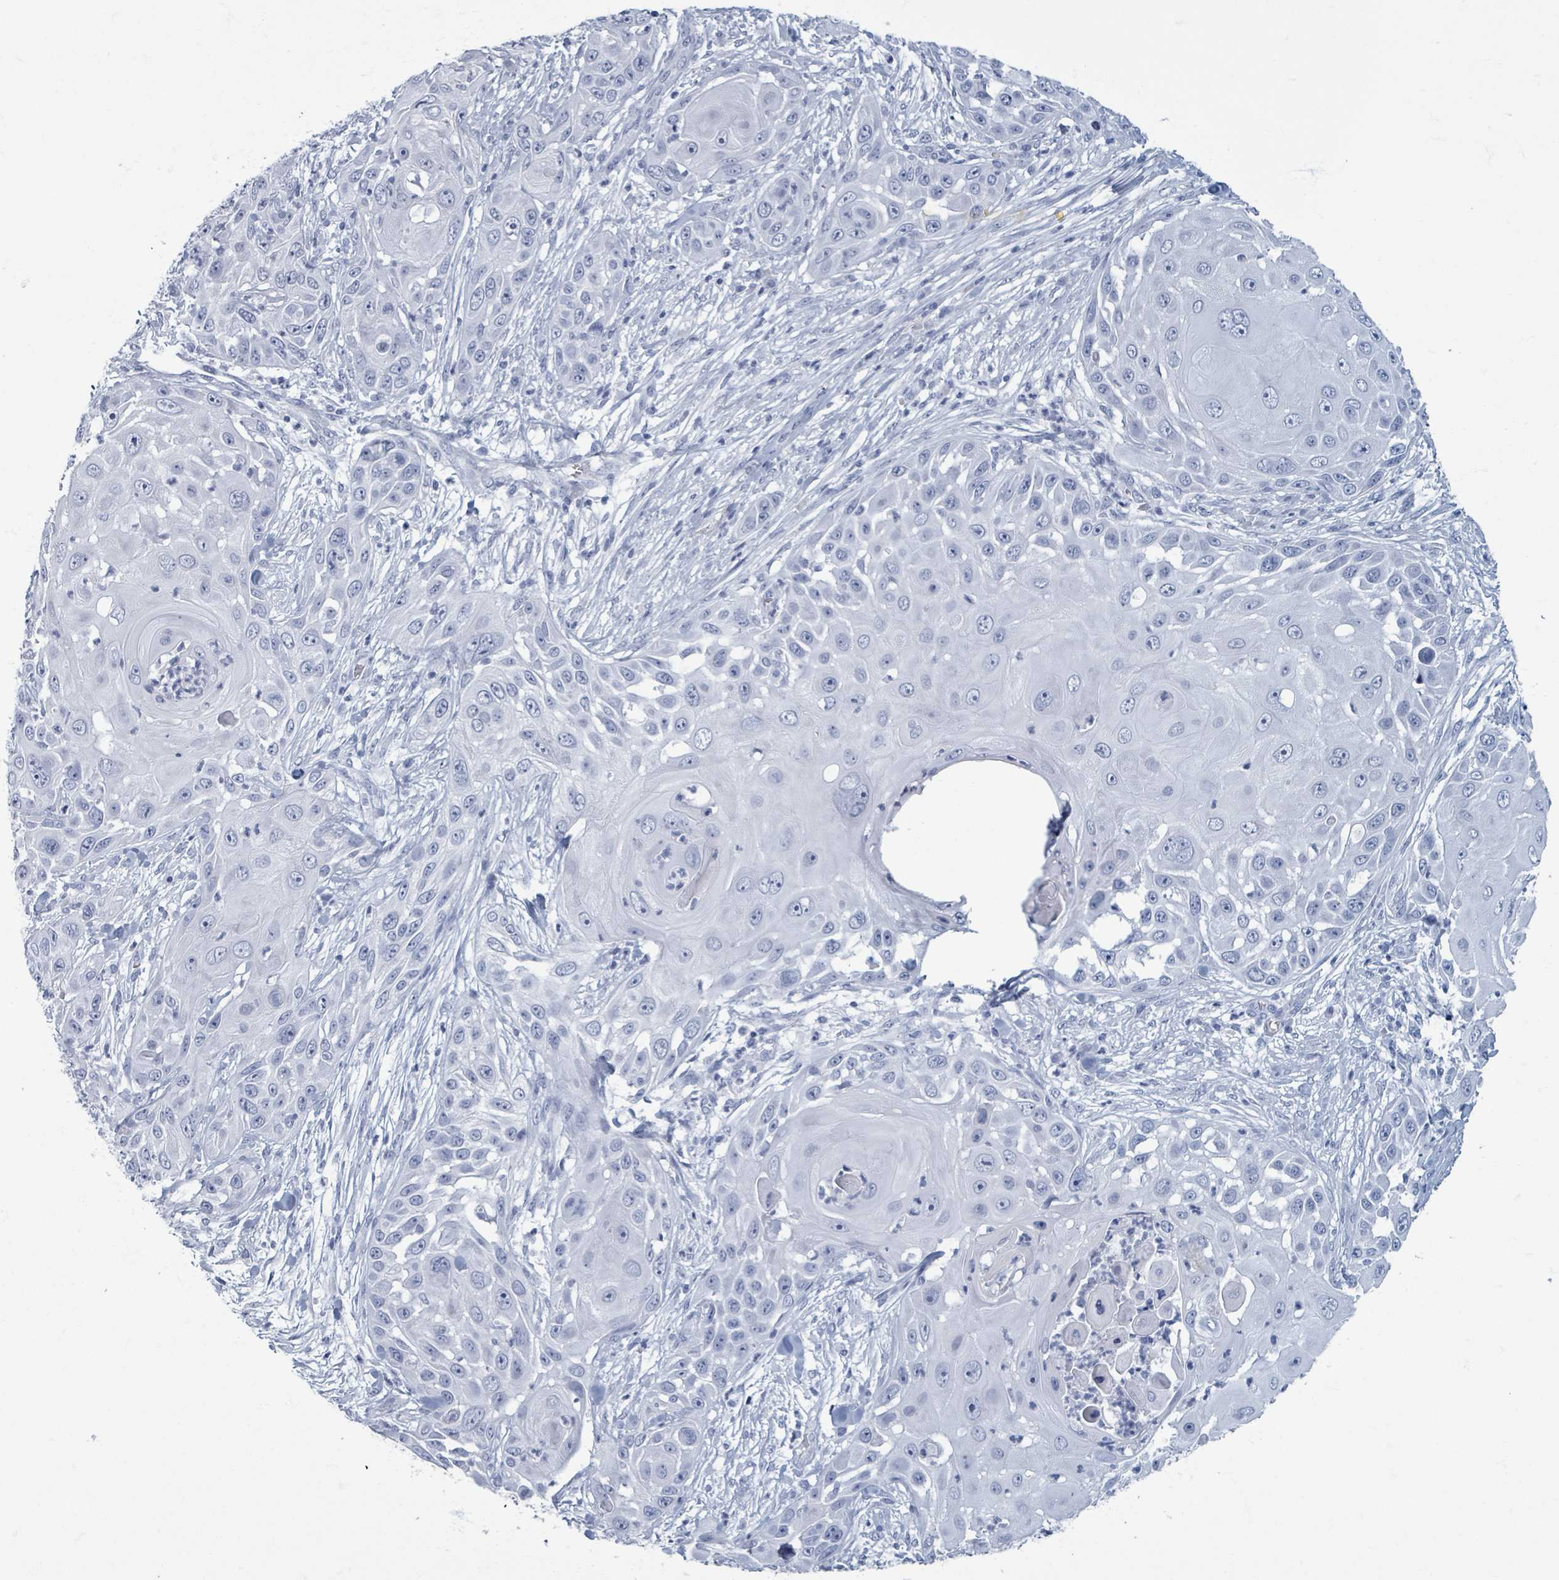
{"staining": {"intensity": "negative", "quantity": "none", "location": "none"}, "tissue": "skin cancer", "cell_type": "Tumor cells", "image_type": "cancer", "snomed": [{"axis": "morphology", "description": "Squamous cell carcinoma, NOS"}, {"axis": "topography", "description": "Skin"}], "caption": "The immunohistochemistry photomicrograph has no significant positivity in tumor cells of skin squamous cell carcinoma tissue. Nuclei are stained in blue.", "gene": "TAS2R1", "patient": {"sex": "female", "age": 44}}